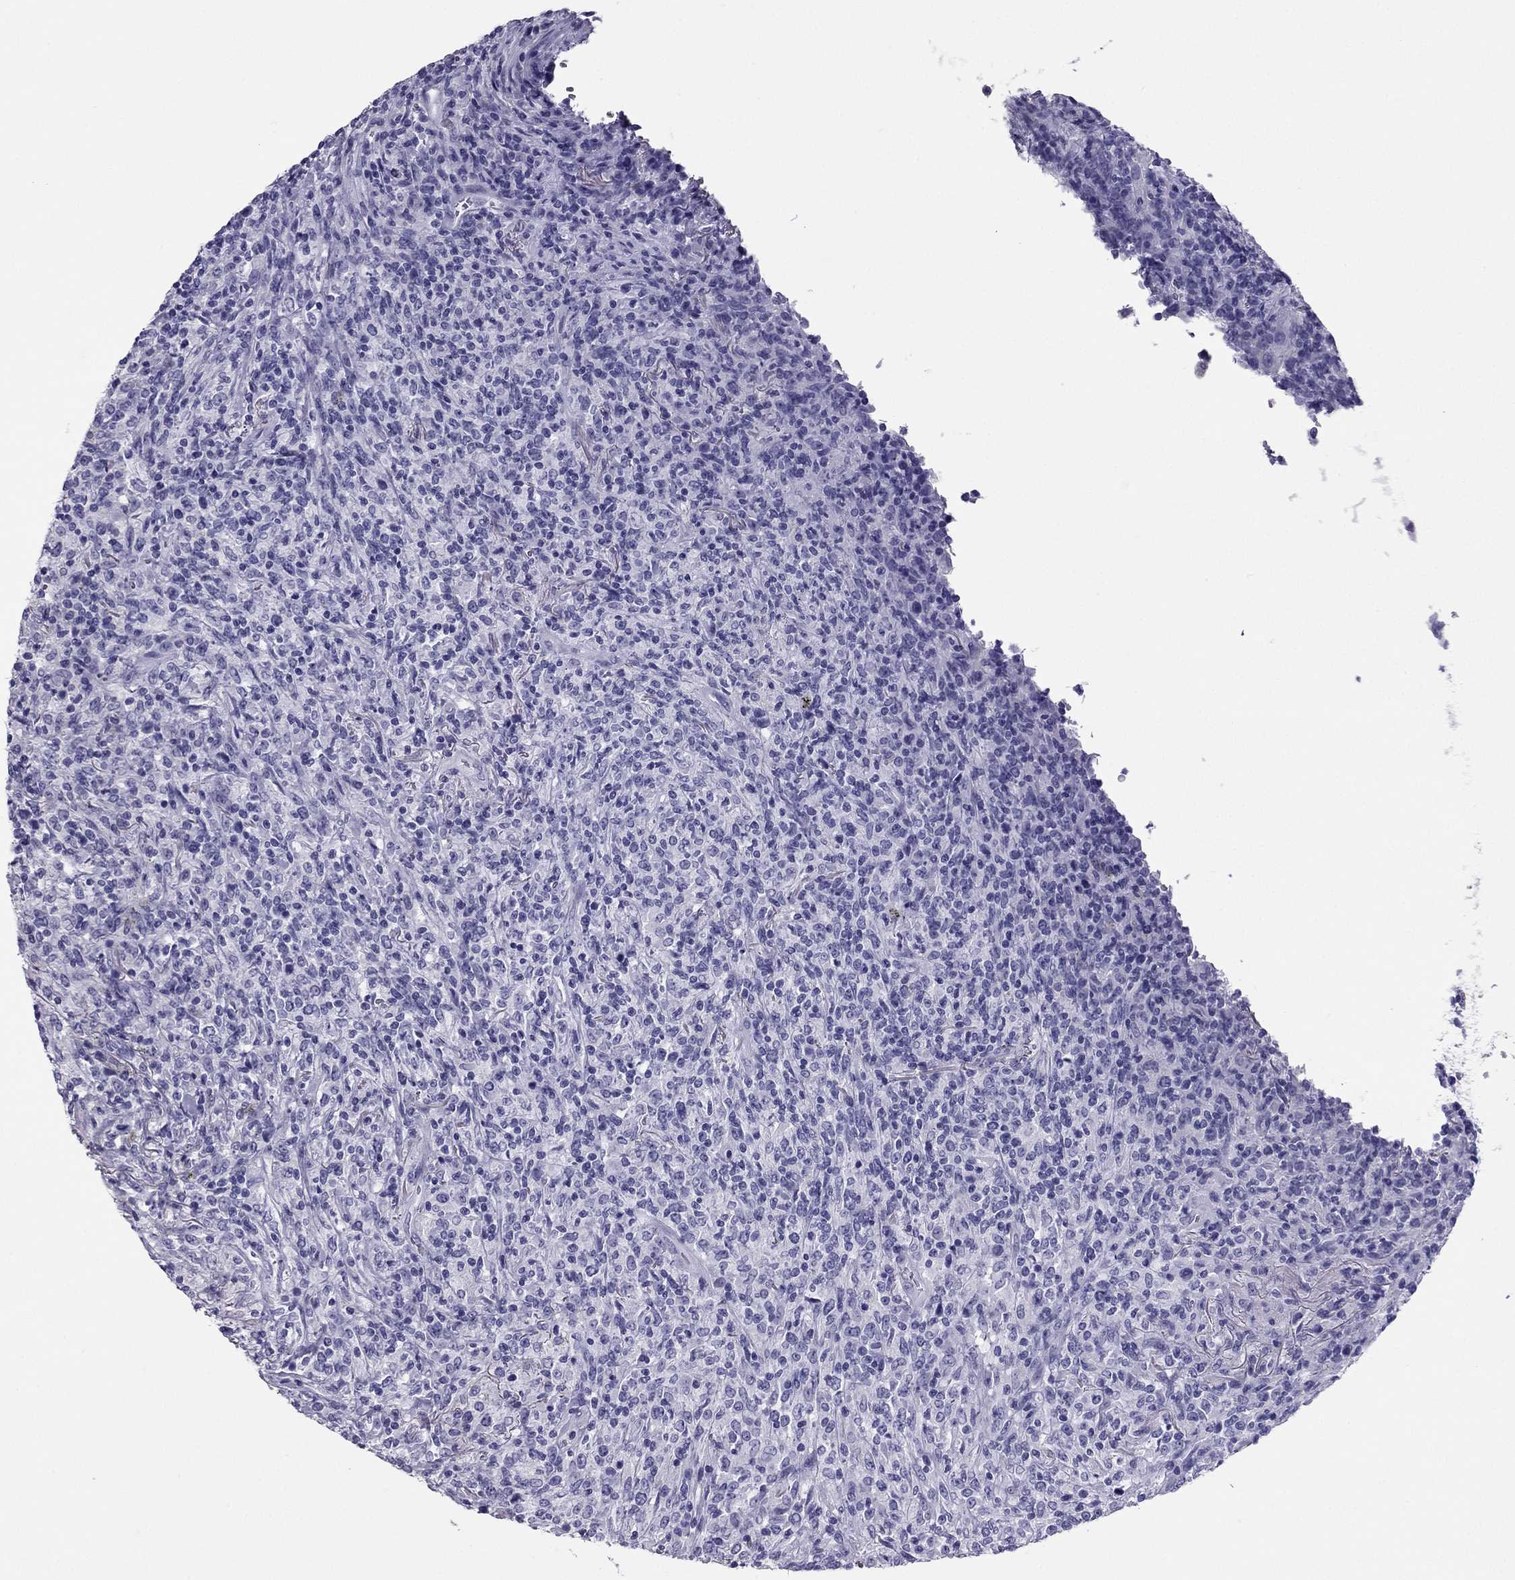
{"staining": {"intensity": "negative", "quantity": "none", "location": "none"}, "tissue": "lymphoma", "cell_type": "Tumor cells", "image_type": "cancer", "snomed": [{"axis": "morphology", "description": "Malignant lymphoma, non-Hodgkin's type, High grade"}, {"axis": "topography", "description": "Lung"}], "caption": "The image demonstrates no significant expression in tumor cells of malignant lymphoma, non-Hodgkin's type (high-grade). (DAB IHC, high magnification).", "gene": "PDE6A", "patient": {"sex": "male", "age": 79}}